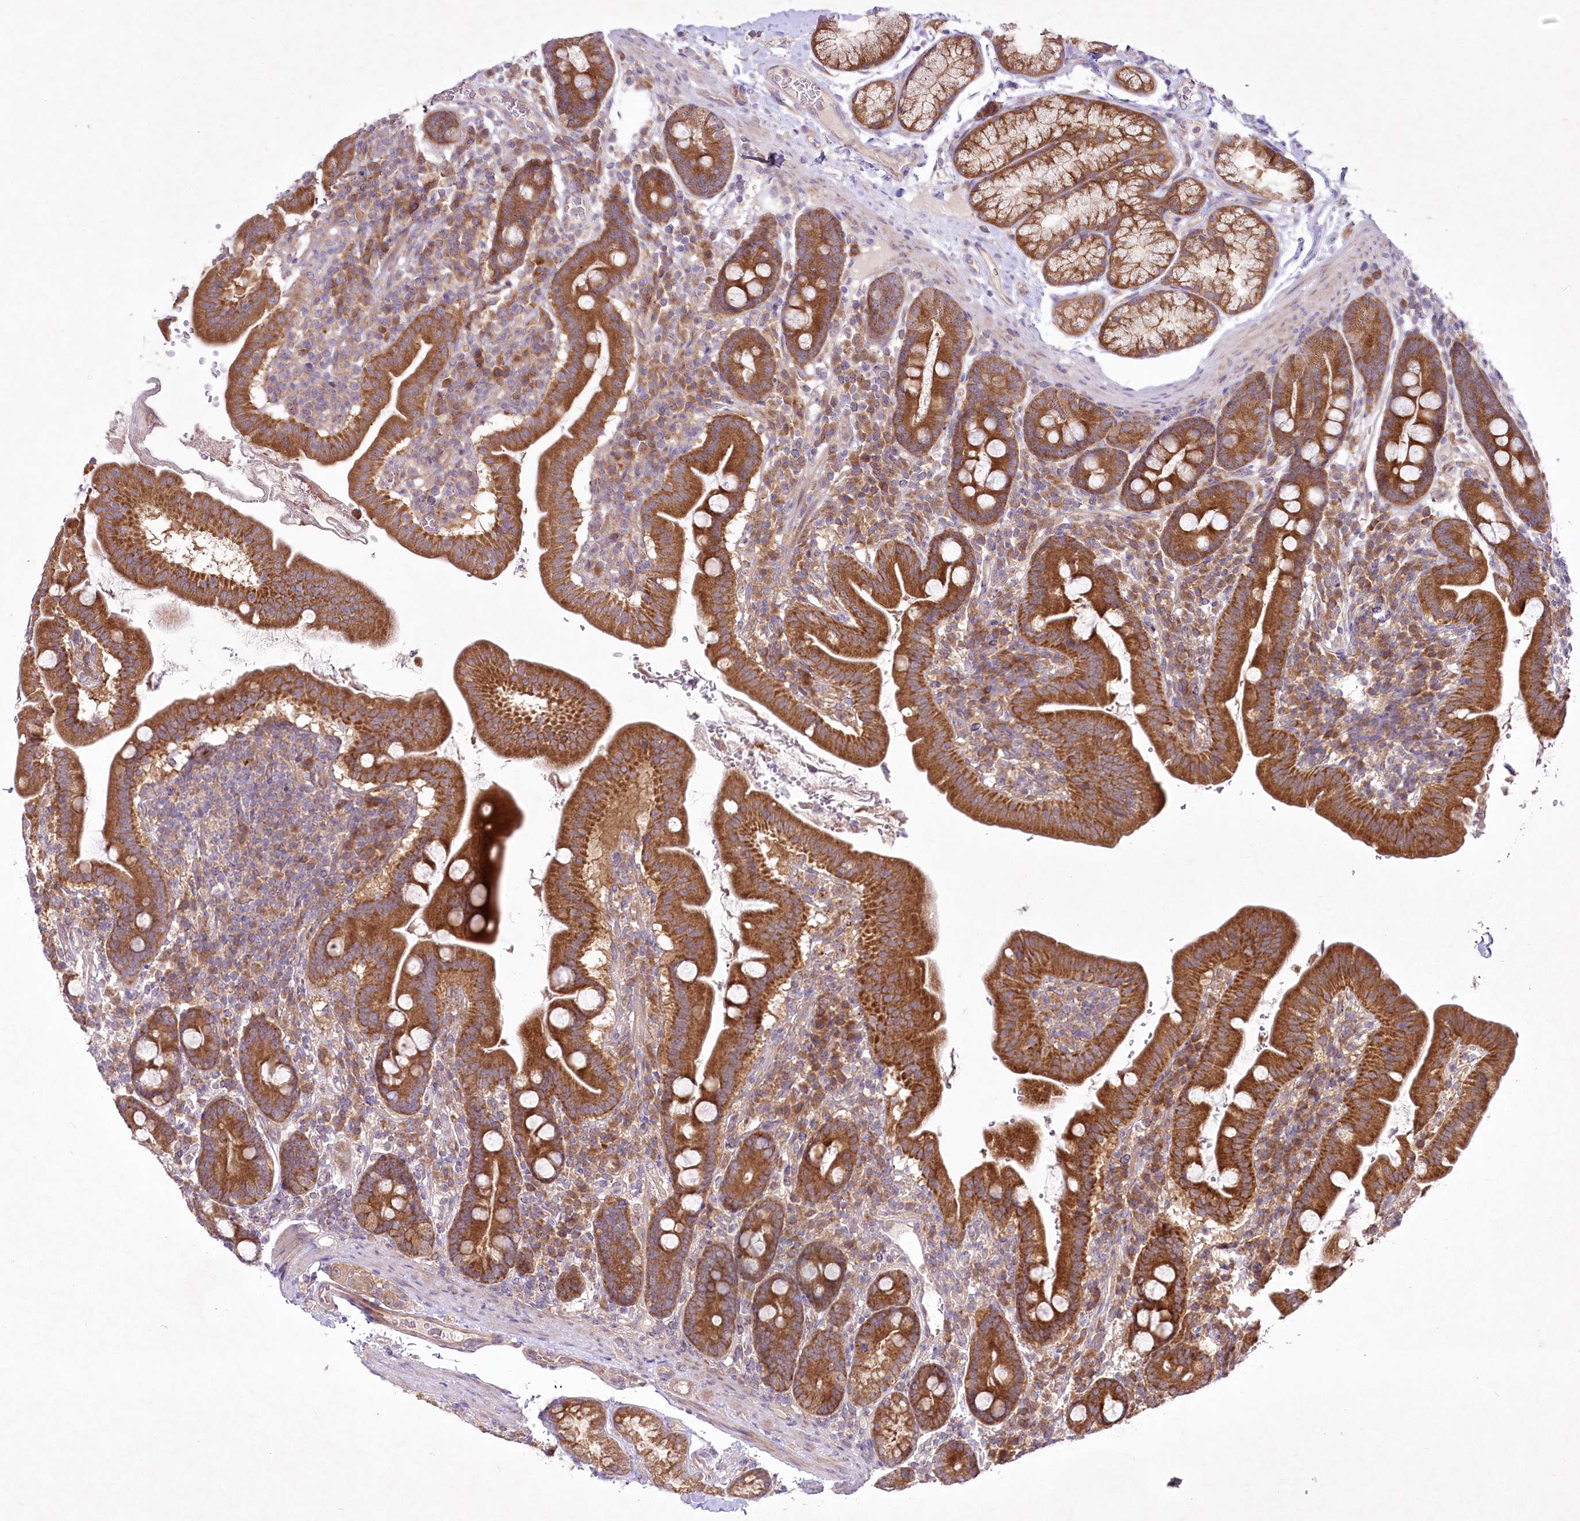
{"staining": {"intensity": "strong", "quantity": ">75%", "location": "cytoplasmic/membranous"}, "tissue": "duodenum", "cell_type": "Glandular cells", "image_type": "normal", "snomed": [{"axis": "morphology", "description": "Normal tissue, NOS"}, {"axis": "morphology", "description": "Adenocarcinoma, NOS"}, {"axis": "topography", "description": "Pancreas"}, {"axis": "topography", "description": "Duodenum"}], "caption": "Protein analysis of benign duodenum exhibits strong cytoplasmic/membranous positivity in about >75% of glandular cells. (Stains: DAB in brown, nuclei in blue, Microscopy: brightfield microscopy at high magnification).", "gene": "PYROXD1", "patient": {"sex": "male", "age": 50}}